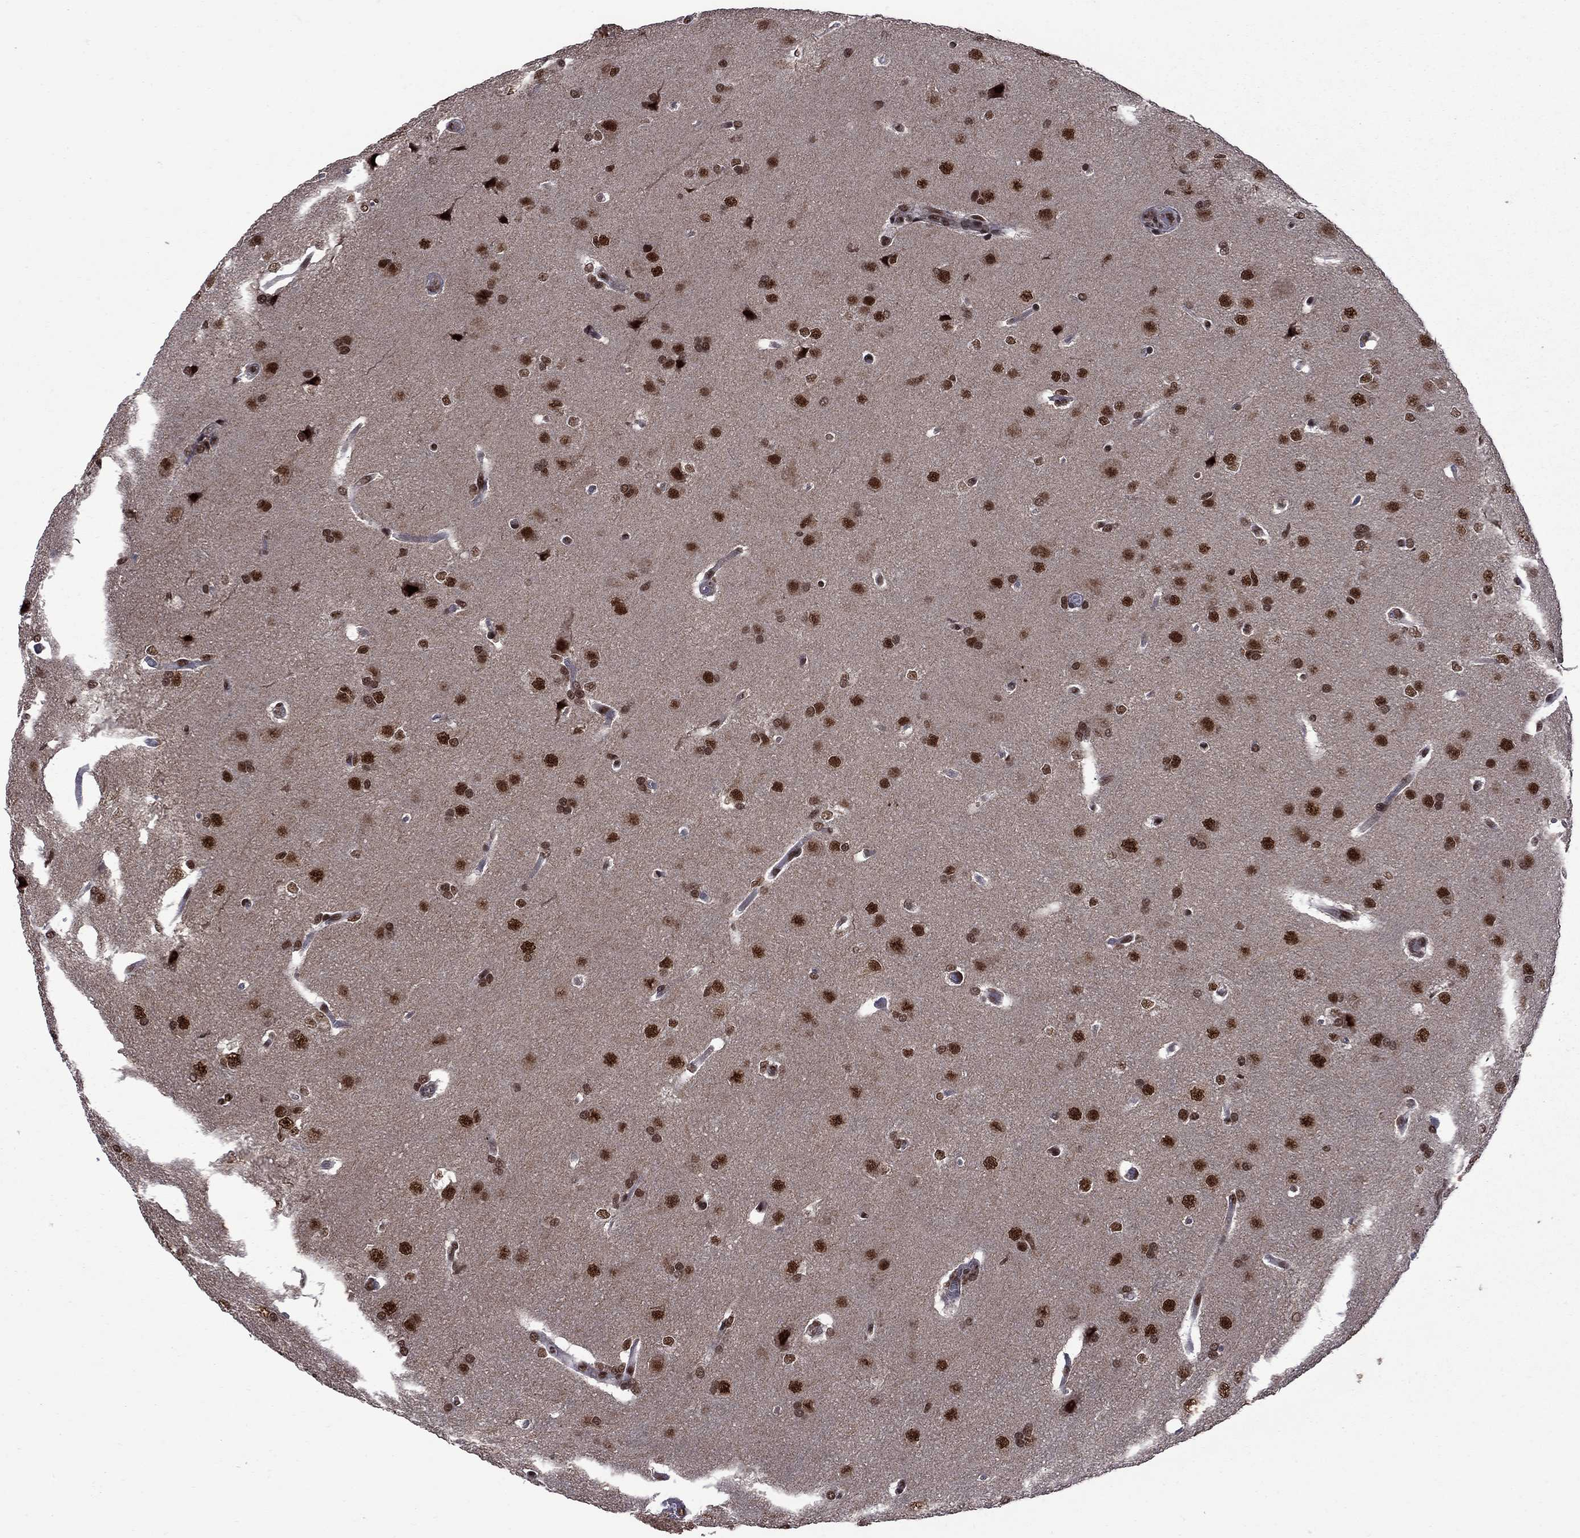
{"staining": {"intensity": "strong", "quantity": ">75%", "location": "nuclear"}, "tissue": "glioma", "cell_type": "Tumor cells", "image_type": "cancer", "snomed": [{"axis": "morphology", "description": "Glioma, malignant, Low grade"}, {"axis": "topography", "description": "Brain"}], "caption": "A brown stain labels strong nuclear positivity of a protein in glioma tumor cells.", "gene": "MED25", "patient": {"sex": "female", "age": 32}}